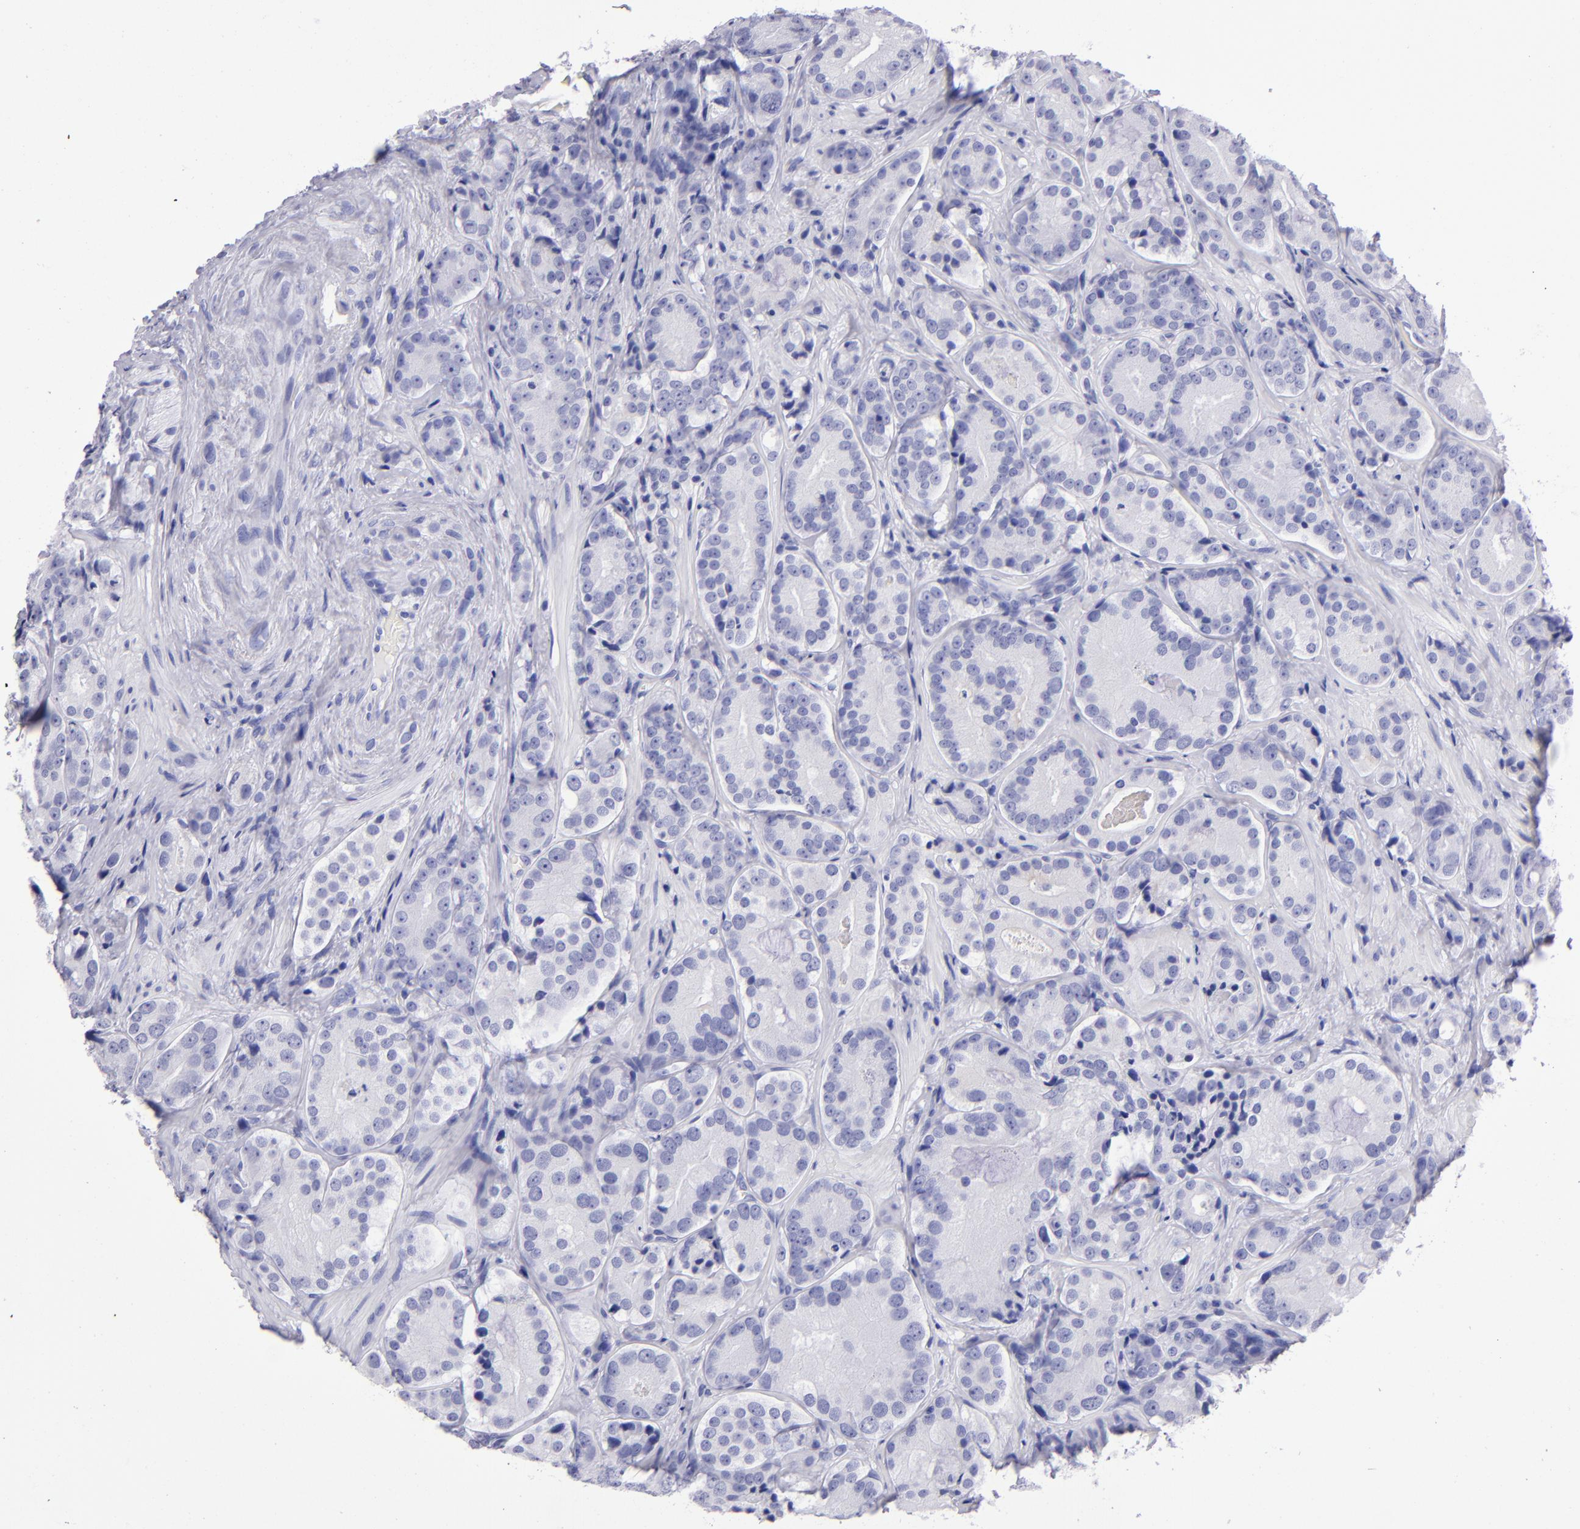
{"staining": {"intensity": "negative", "quantity": "none", "location": "none"}, "tissue": "prostate cancer", "cell_type": "Tumor cells", "image_type": "cancer", "snomed": [{"axis": "morphology", "description": "Adenocarcinoma, High grade"}, {"axis": "topography", "description": "Prostate"}], "caption": "Human prostate cancer stained for a protein using IHC reveals no staining in tumor cells.", "gene": "TYRP1", "patient": {"sex": "male", "age": 70}}